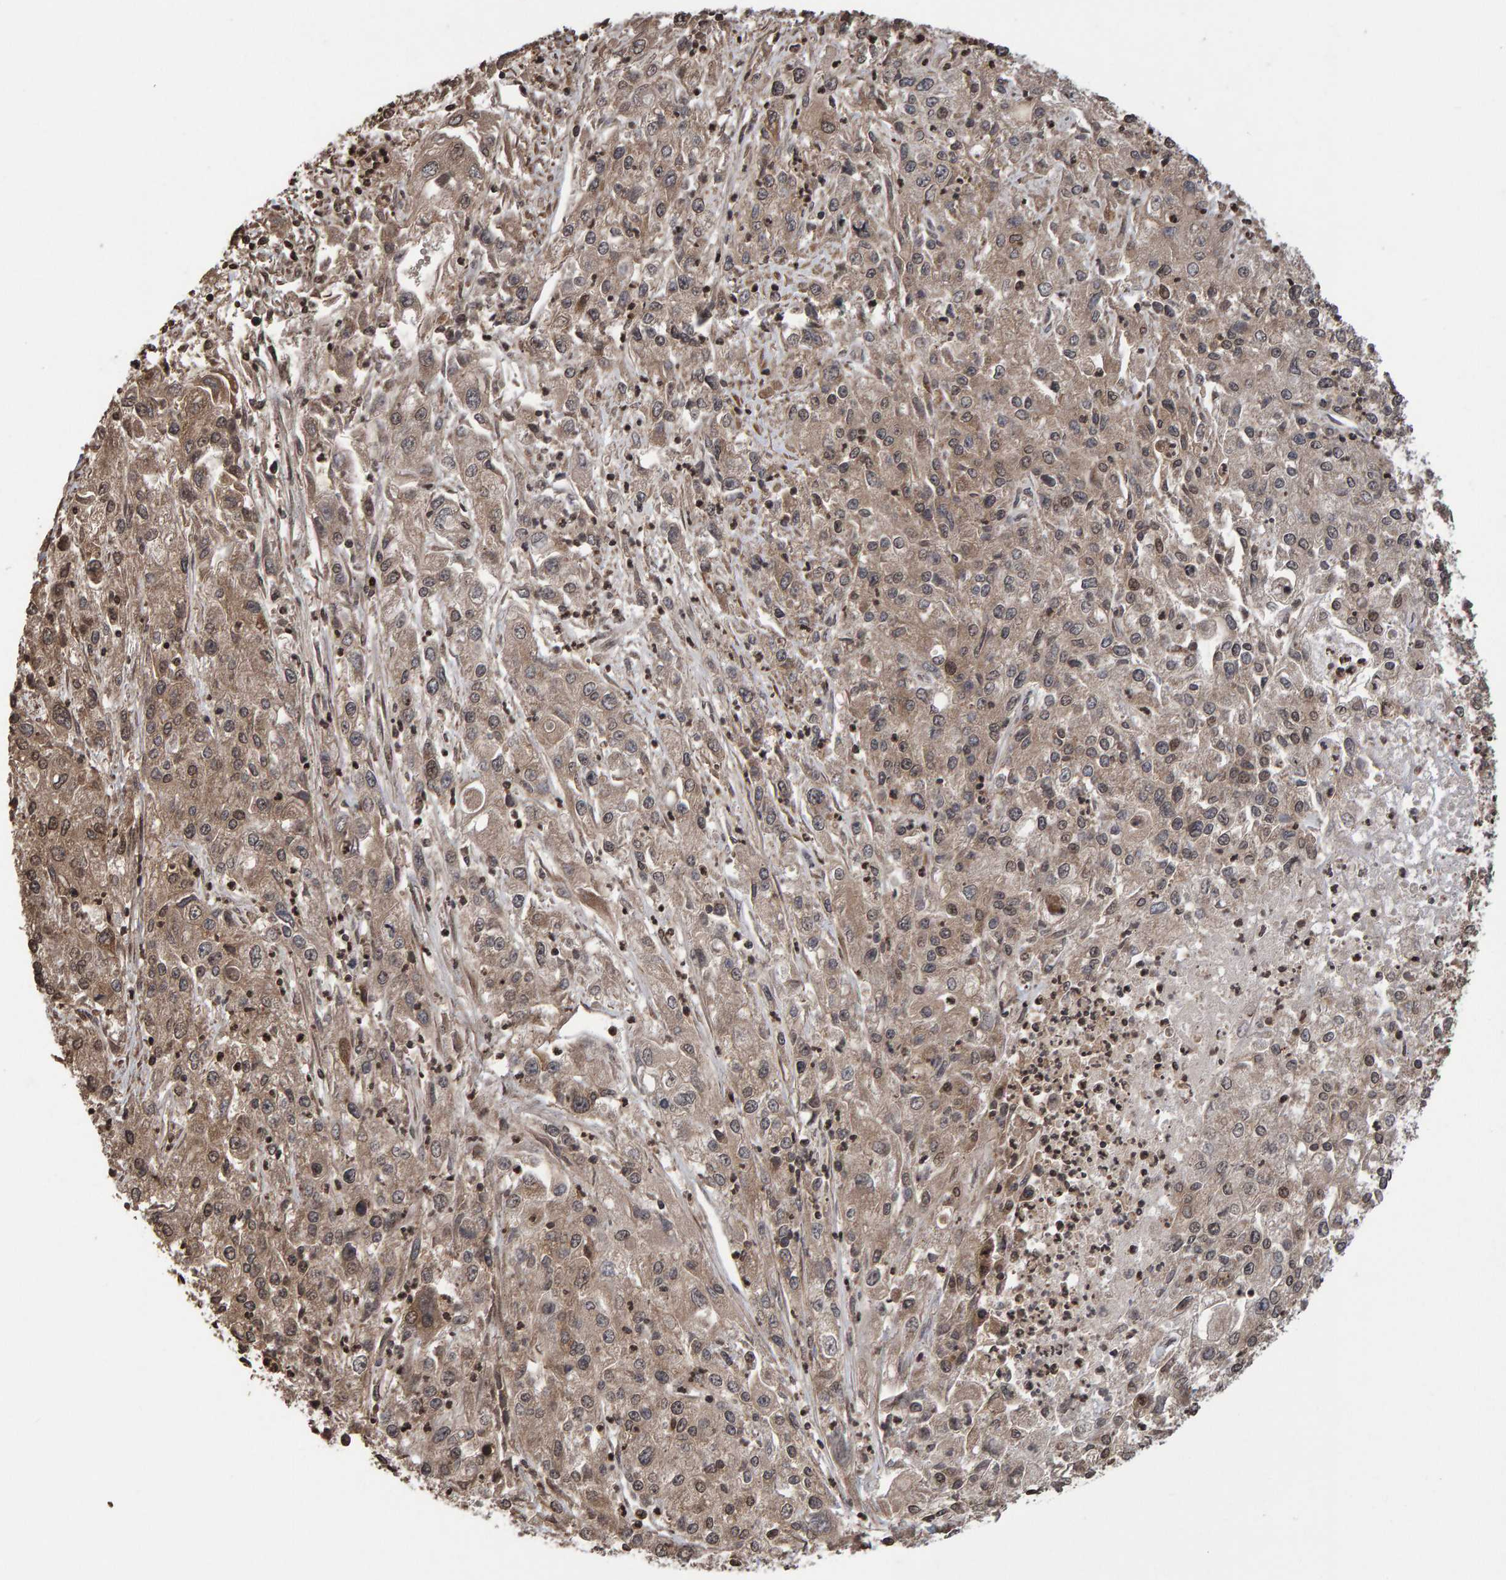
{"staining": {"intensity": "weak", "quantity": ">75%", "location": "cytoplasmic/membranous"}, "tissue": "endometrial cancer", "cell_type": "Tumor cells", "image_type": "cancer", "snomed": [{"axis": "morphology", "description": "Adenocarcinoma, NOS"}, {"axis": "topography", "description": "Endometrium"}], "caption": "Immunohistochemistry (IHC) (DAB (3,3'-diaminobenzidine)) staining of human adenocarcinoma (endometrial) displays weak cytoplasmic/membranous protein staining in approximately >75% of tumor cells.", "gene": "GAB2", "patient": {"sex": "female", "age": 49}}